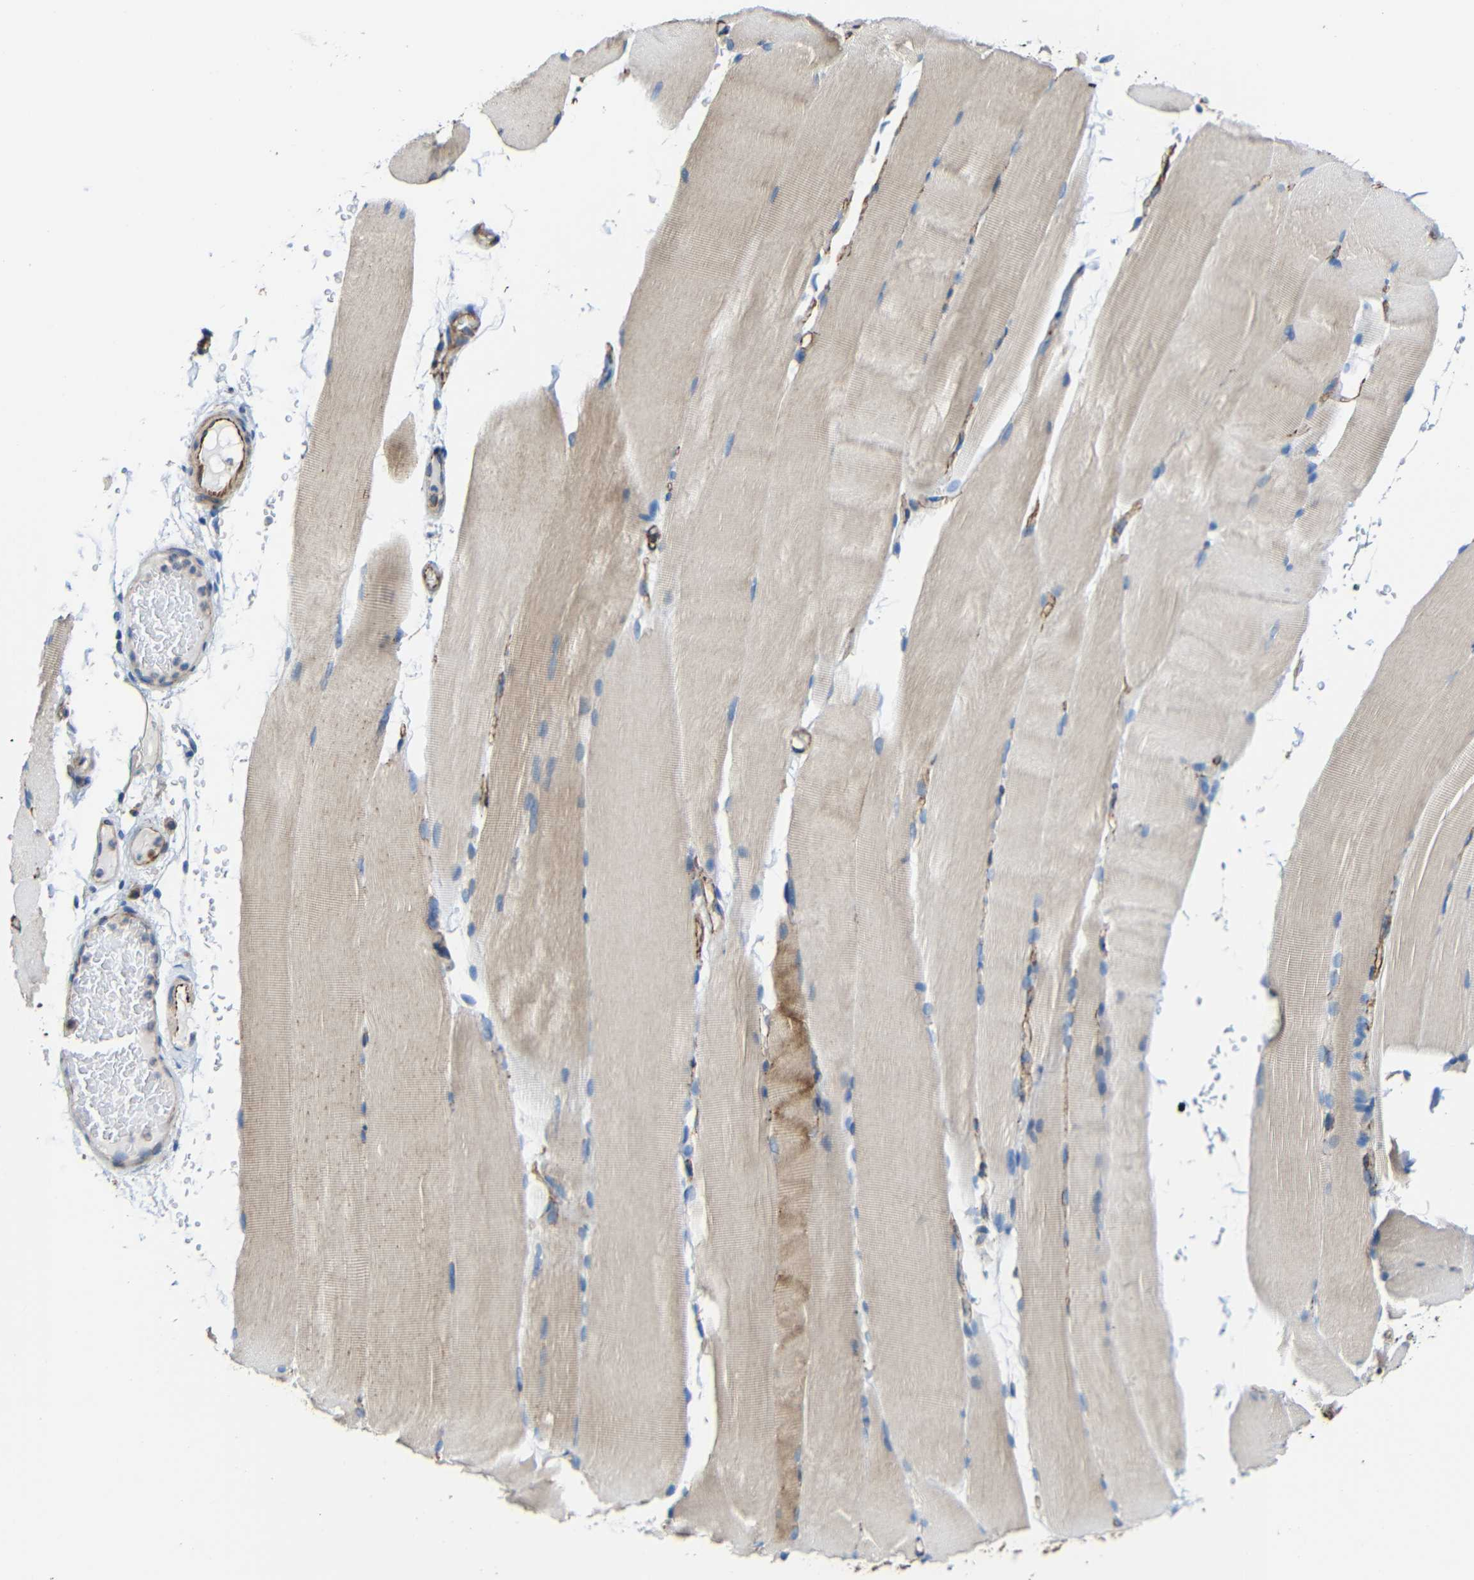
{"staining": {"intensity": "weak", "quantity": "<25%", "location": "cytoplasmic/membranous"}, "tissue": "skeletal muscle", "cell_type": "Myocytes", "image_type": "normal", "snomed": [{"axis": "morphology", "description": "Normal tissue, NOS"}, {"axis": "topography", "description": "Skeletal muscle"}, {"axis": "topography", "description": "Parathyroid gland"}], "caption": "Unremarkable skeletal muscle was stained to show a protein in brown. There is no significant expression in myocytes. (Stains: DAB immunohistochemistry with hematoxylin counter stain, Microscopy: brightfield microscopy at high magnification).", "gene": "IGSF10", "patient": {"sex": "female", "age": 37}}